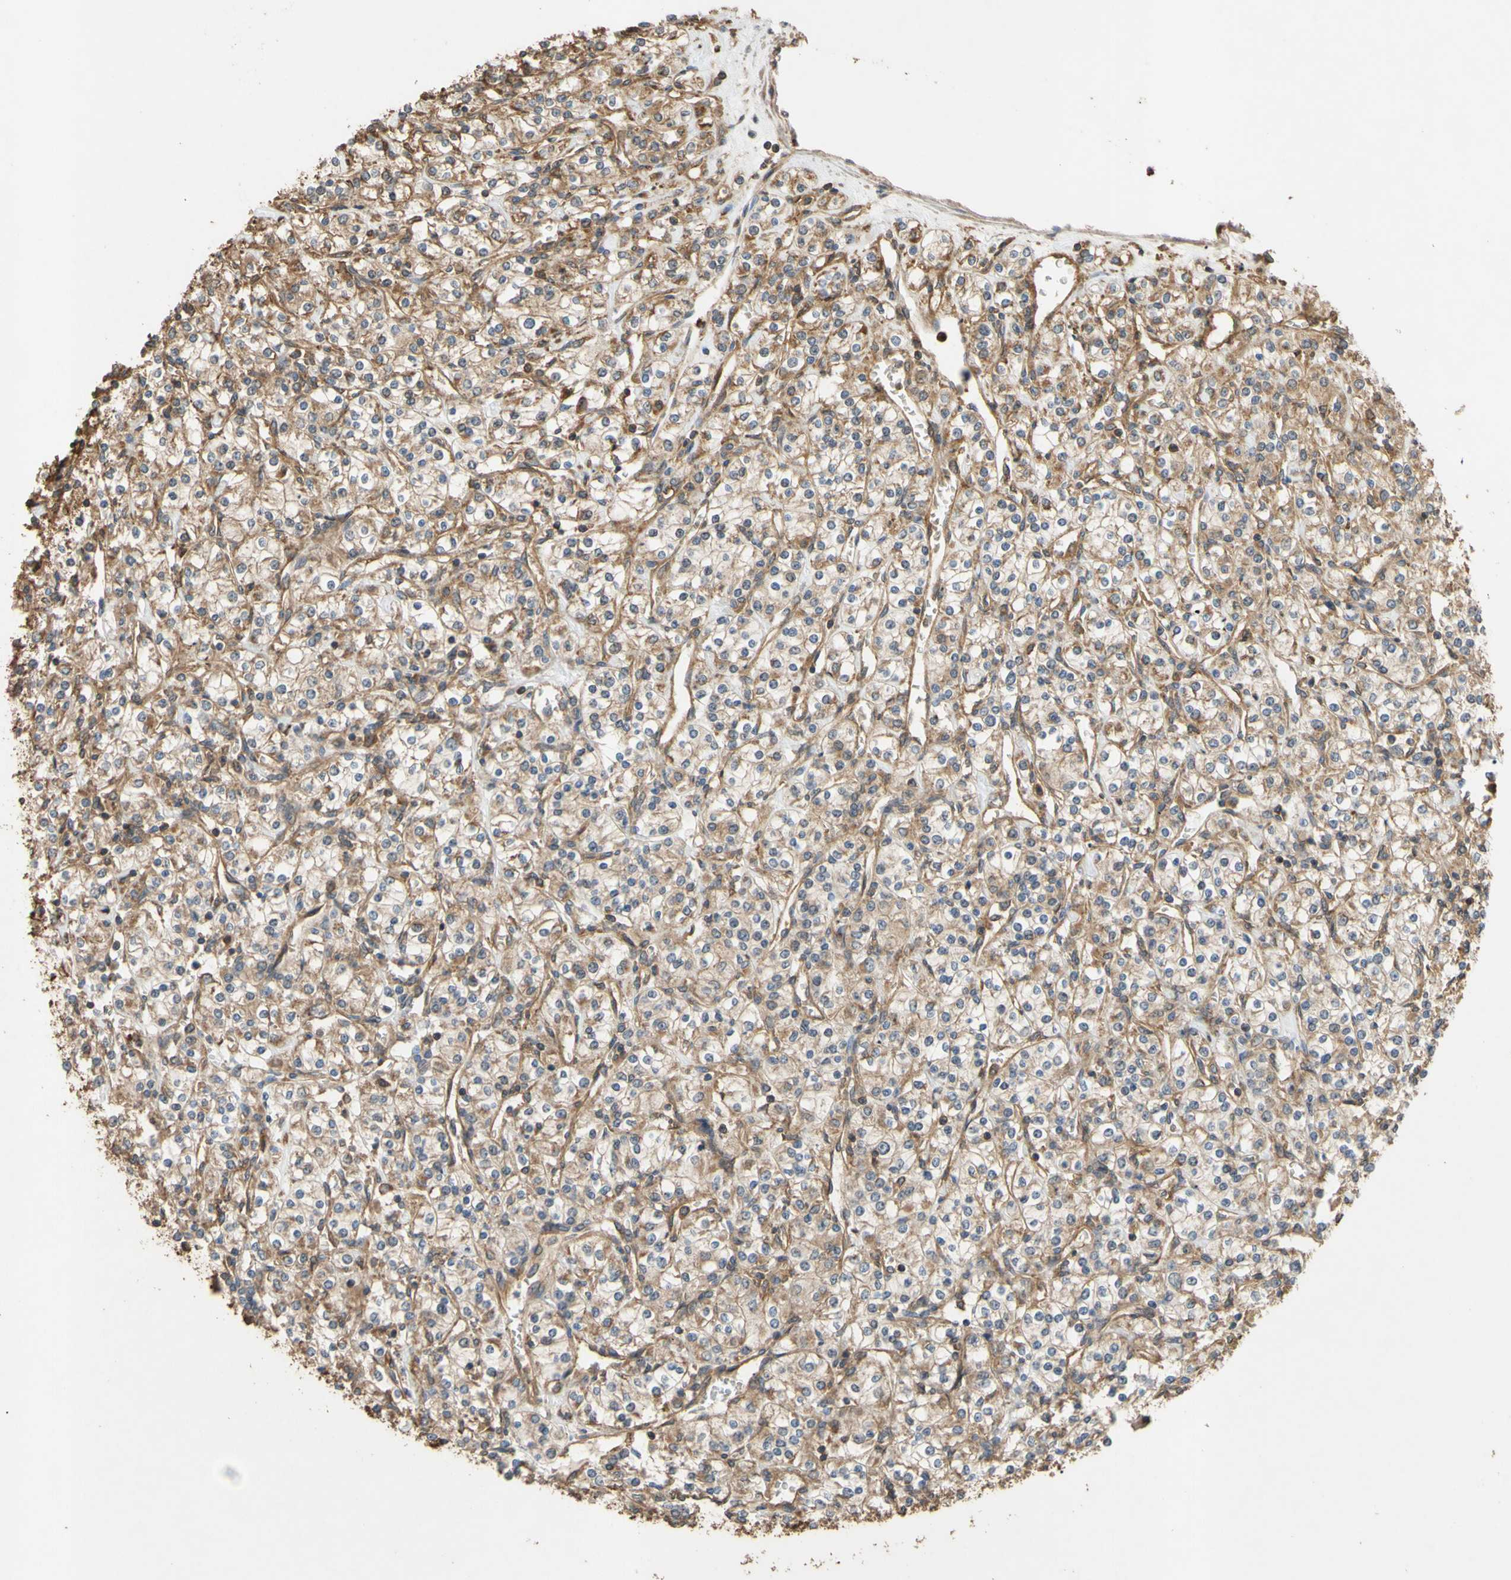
{"staining": {"intensity": "weak", "quantity": "25%-75%", "location": "cytoplasmic/membranous"}, "tissue": "renal cancer", "cell_type": "Tumor cells", "image_type": "cancer", "snomed": [{"axis": "morphology", "description": "Adenocarcinoma, NOS"}, {"axis": "topography", "description": "Kidney"}], "caption": "Immunohistochemical staining of renal cancer reveals low levels of weak cytoplasmic/membranous staining in approximately 25%-75% of tumor cells.", "gene": "CTTN", "patient": {"sex": "male", "age": 77}}